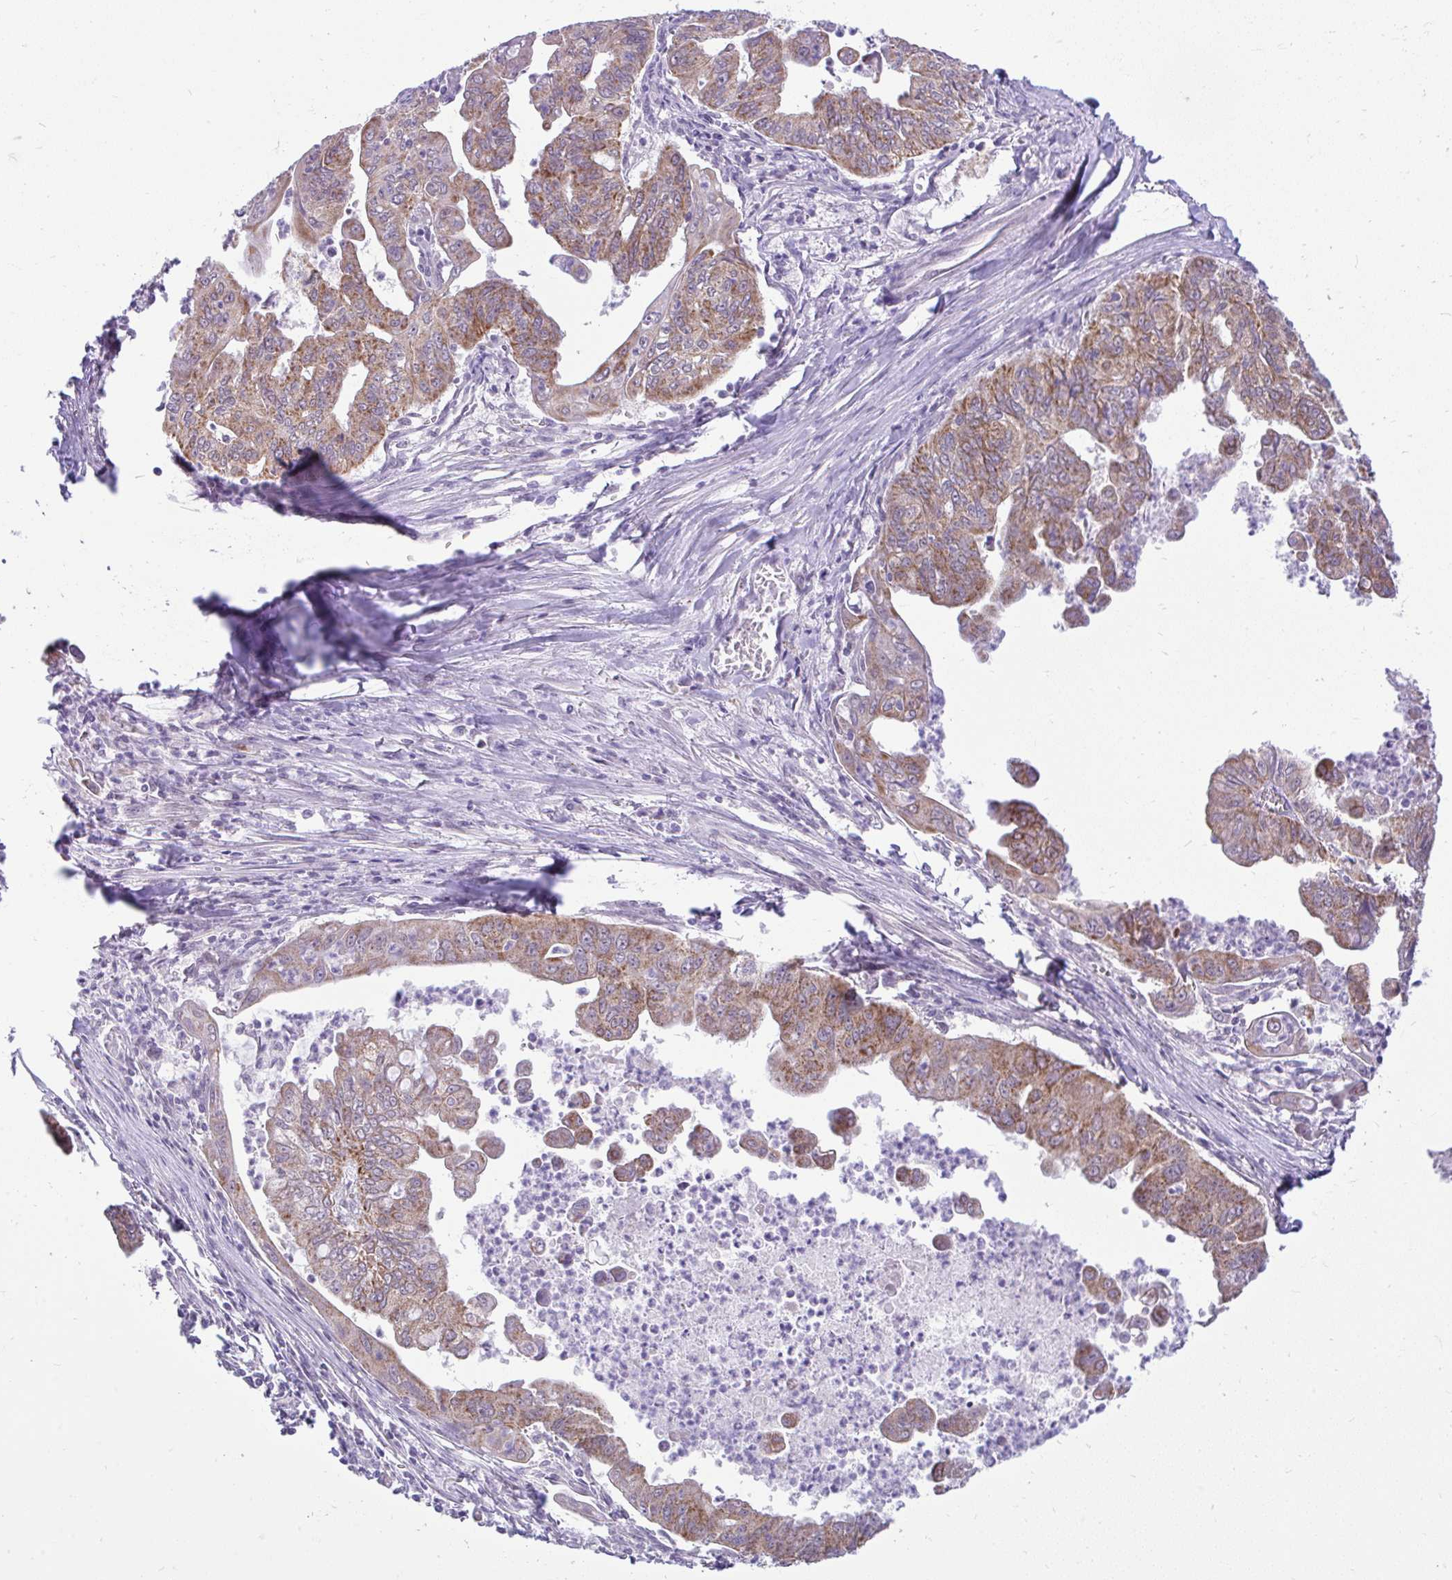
{"staining": {"intensity": "moderate", "quantity": "25%-75%", "location": "cytoplasmic/membranous"}, "tissue": "stomach cancer", "cell_type": "Tumor cells", "image_type": "cancer", "snomed": [{"axis": "morphology", "description": "Adenocarcinoma, NOS"}, {"axis": "topography", "description": "Stomach, upper"}], "caption": "A brown stain highlights moderate cytoplasmic/membranous expression of a protein in human stomach adenocarcinoma tumor cells.", "gene": "PYCR2", "patient": {"sex": "male", "age": 80}}